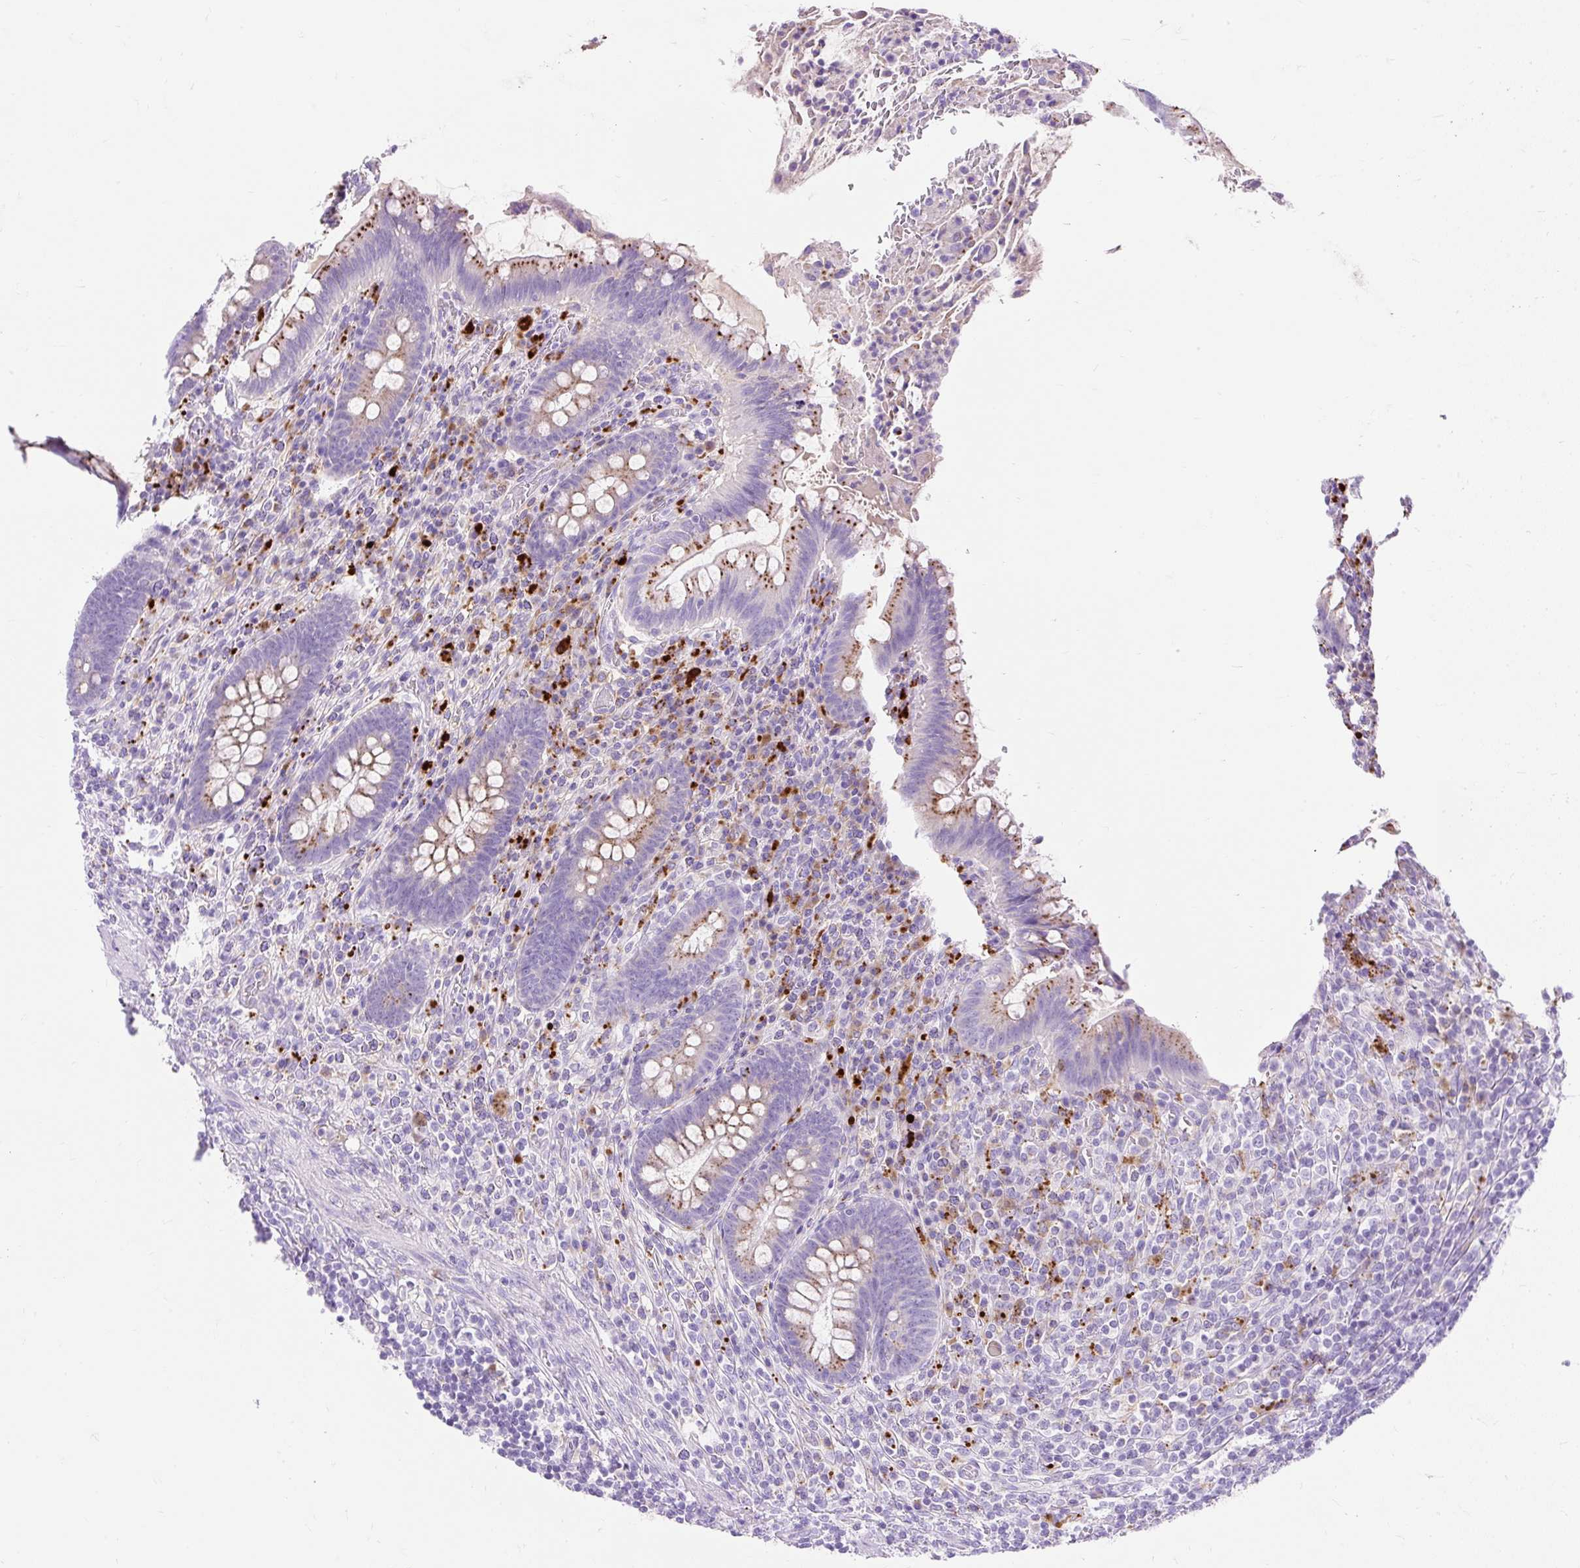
{"staining": {"intensity": "moderate", "quantity": "25%-75%", "location": "cytoplasmic/membranous"}, "tissue": "appendix", "cell_type": "Glandular cells", "image_type": "normal", "snomed": [{"axis": "morphology", "description": "Normal tissue, NOS"}, {"axis": "topography", "description": "Appendix"}], "caption": "Immunohistochemical staining of normal human appendix demonstrates 25%-75% levels of moderate cytoplasmic/membranous protein staining in about 25%-75% of glandular cells.", "gene": "HEXB", "patient": {"sex": "female", "age": 43}}